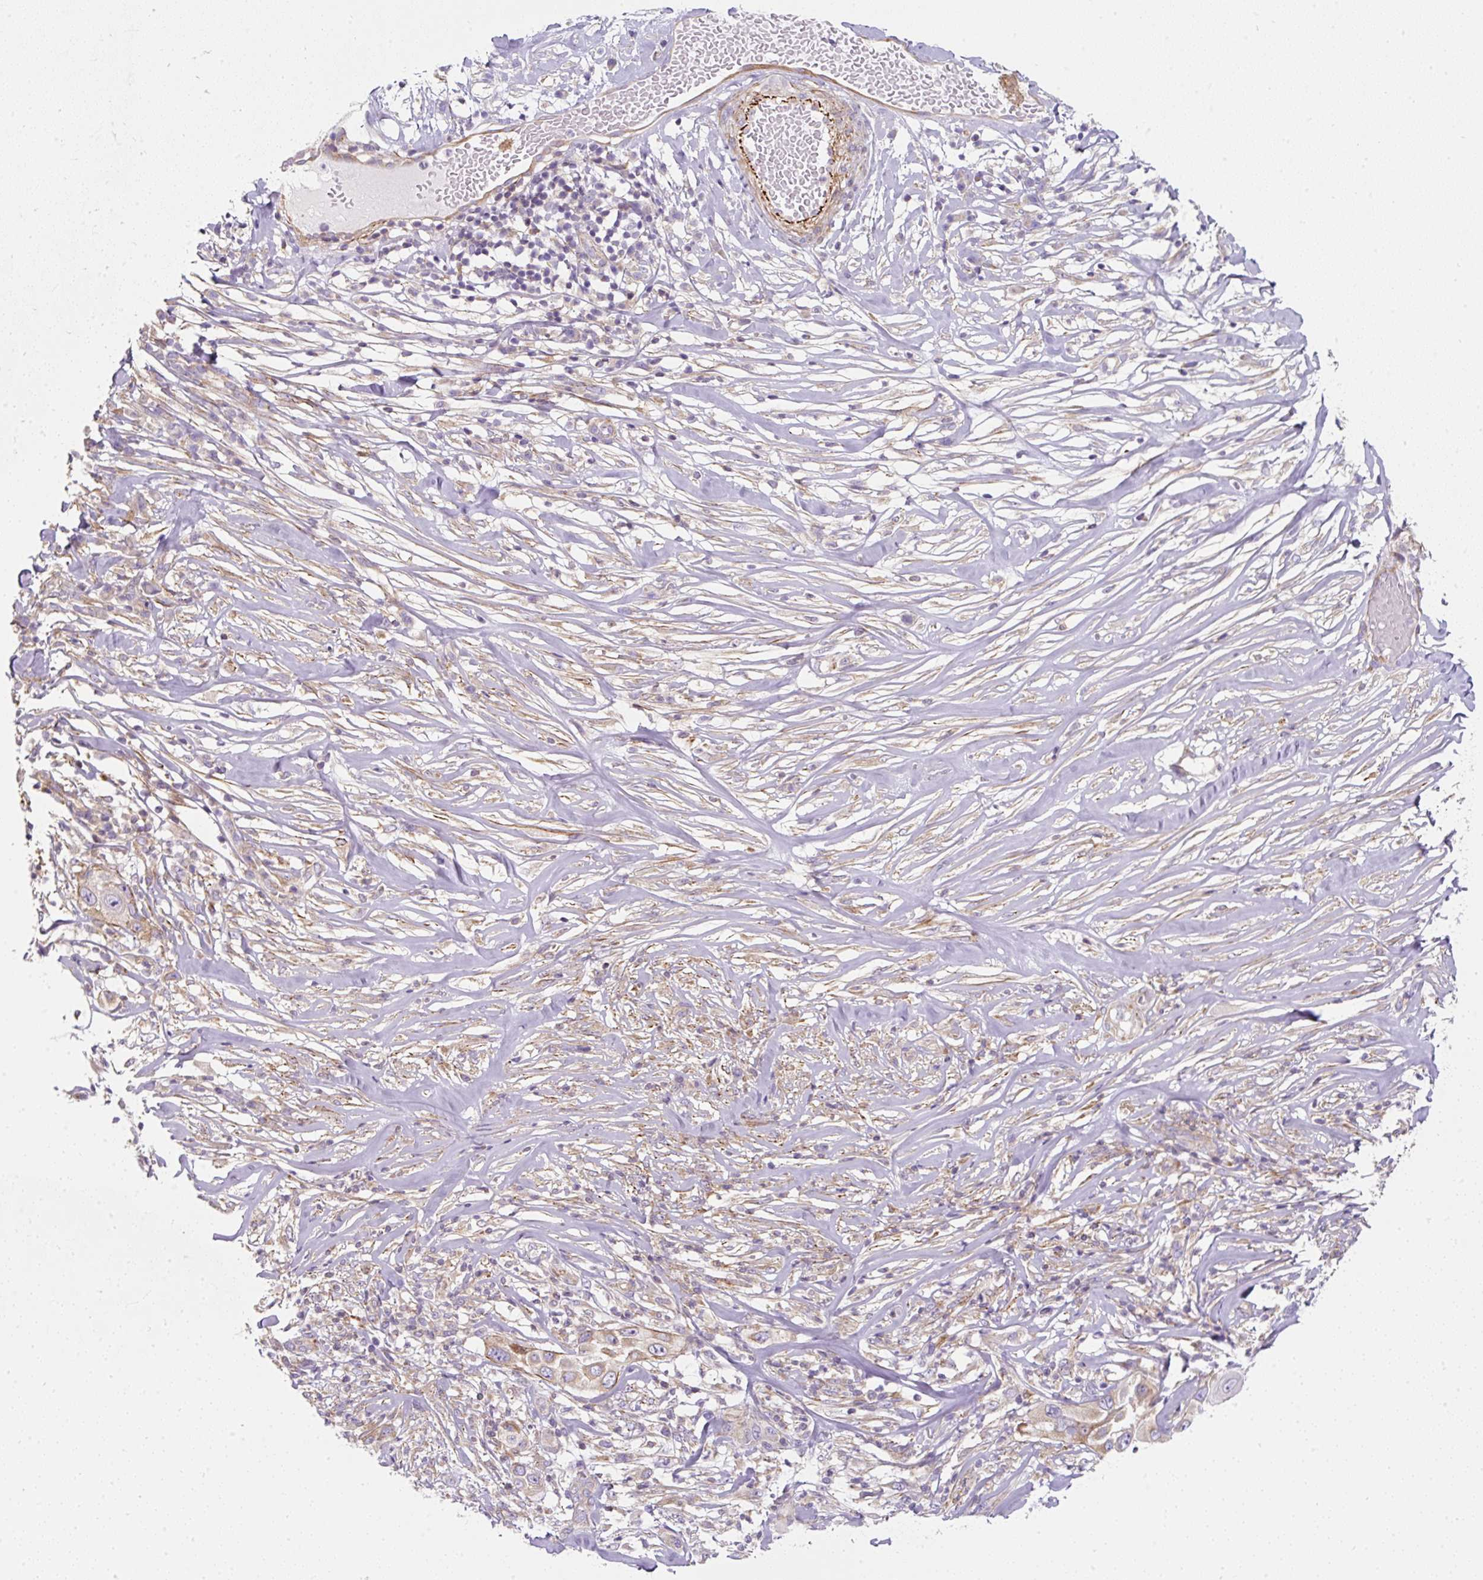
{"staining": {"intensity": "moderate", "quantity": "25%-75%", "location": "cytoplasmic/membranous"}, "tissue": "skin cancer", "cell_type": "Tumor cells", "image_type": "cancer", "snomed": [{"axis": "morphology", "description": "Squamous cell carcinoma, NOS"}, {"axis": "topography", "description": "Skin"}], "caption": "Immunohistochemical staining of human skin cancer displays medium levels of moderate cytoplasmic/membranous protein expression in about 25%-75% of tumor cells.", "gene": "ERAP2", "patient": {"sex": "female", "age": 44}}